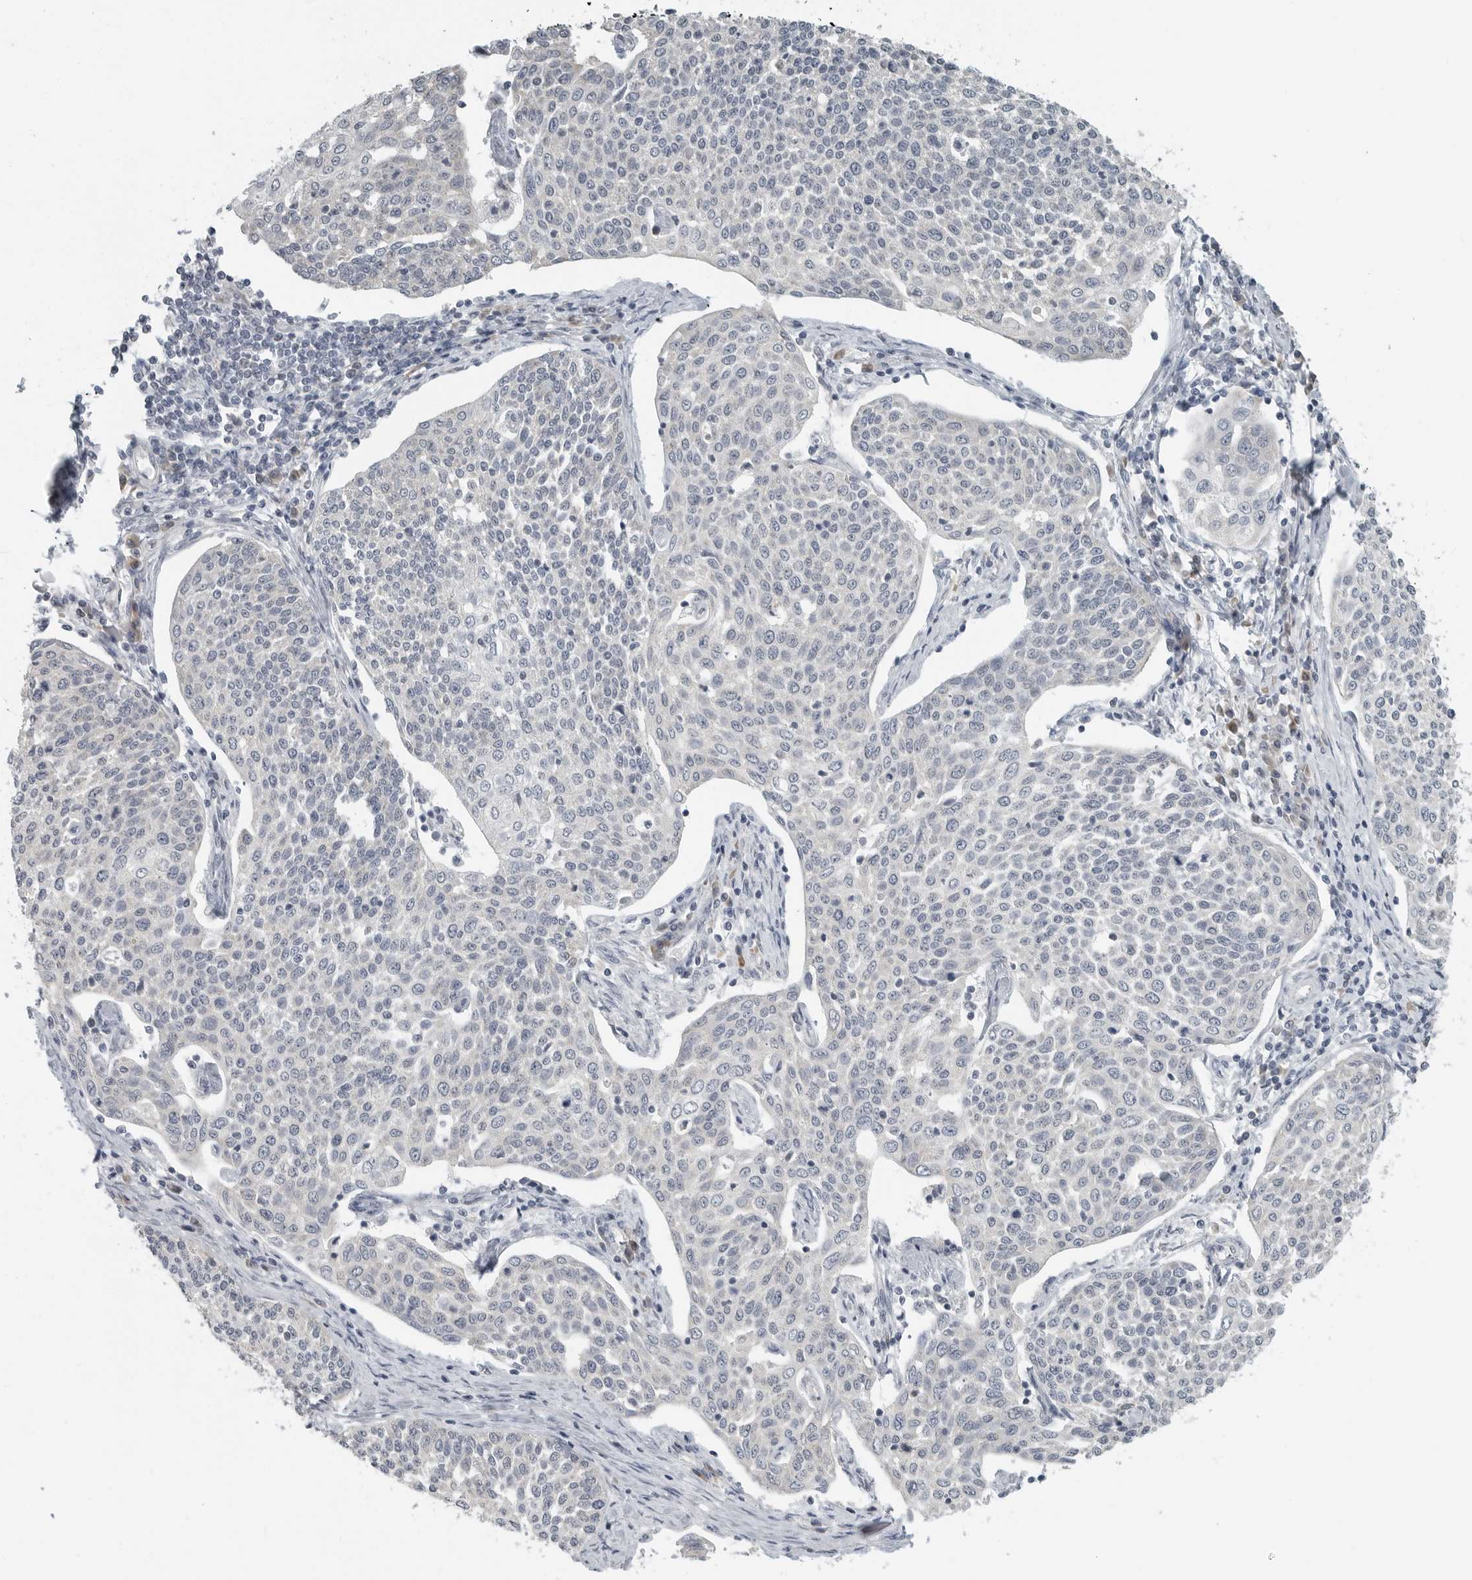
{"staining": {"intensity": "negative", "quantity": "none", "location": "none"}, "tissue": "cervical cancer", "cell_type": "Tumor cells", "image_type": "cancer", "snomed": [{"axis": "morphology", "description": "Squamous cell carcinoma, NOS"}, {"axis": "topography", "description": "Cervix"}], "caption": "IHC of cervical cancer demonstrates no staining in tumor cells.", "gene": "IL12RB2", "patient": {"sex": "female", "age": 34}}